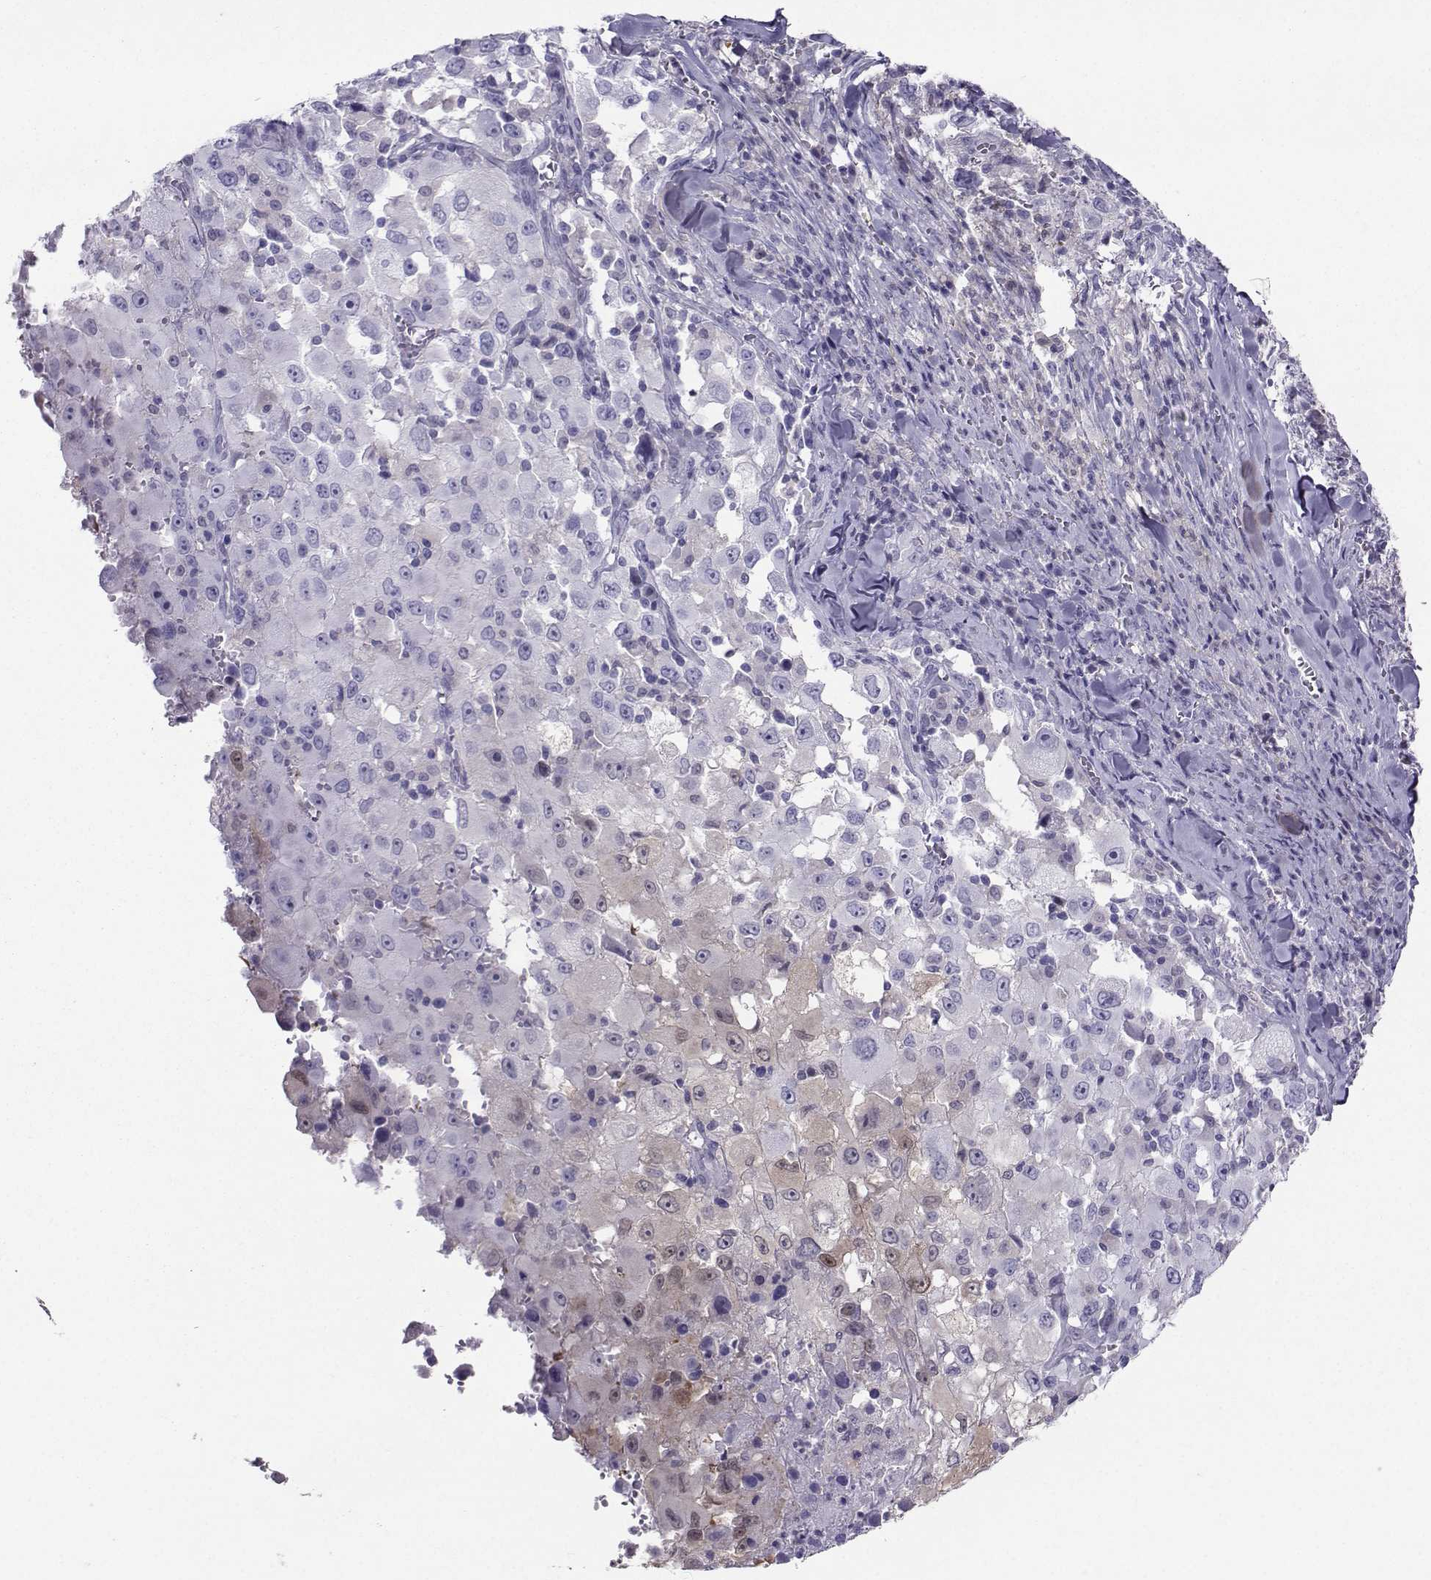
{"staining": {"intensity": "weak", "quantity": "<25%", "location": "cytoplasmic/membranous,nuclear"}, "tissue": "melanoma", "cell_type": "Tumor cells", "image_type": "cancer", "snomed": [{"axis": "morphology", "description": "Malignant melanoma, Metastatic site"}, {"axis": "topography", "description": "Soft tissue"}], "caption": "There is no significant staining in tumor cells of malignant melanoma (metastatic site).", "gene": "PGK1", "patient": {"sex": "male", "age": 50}}